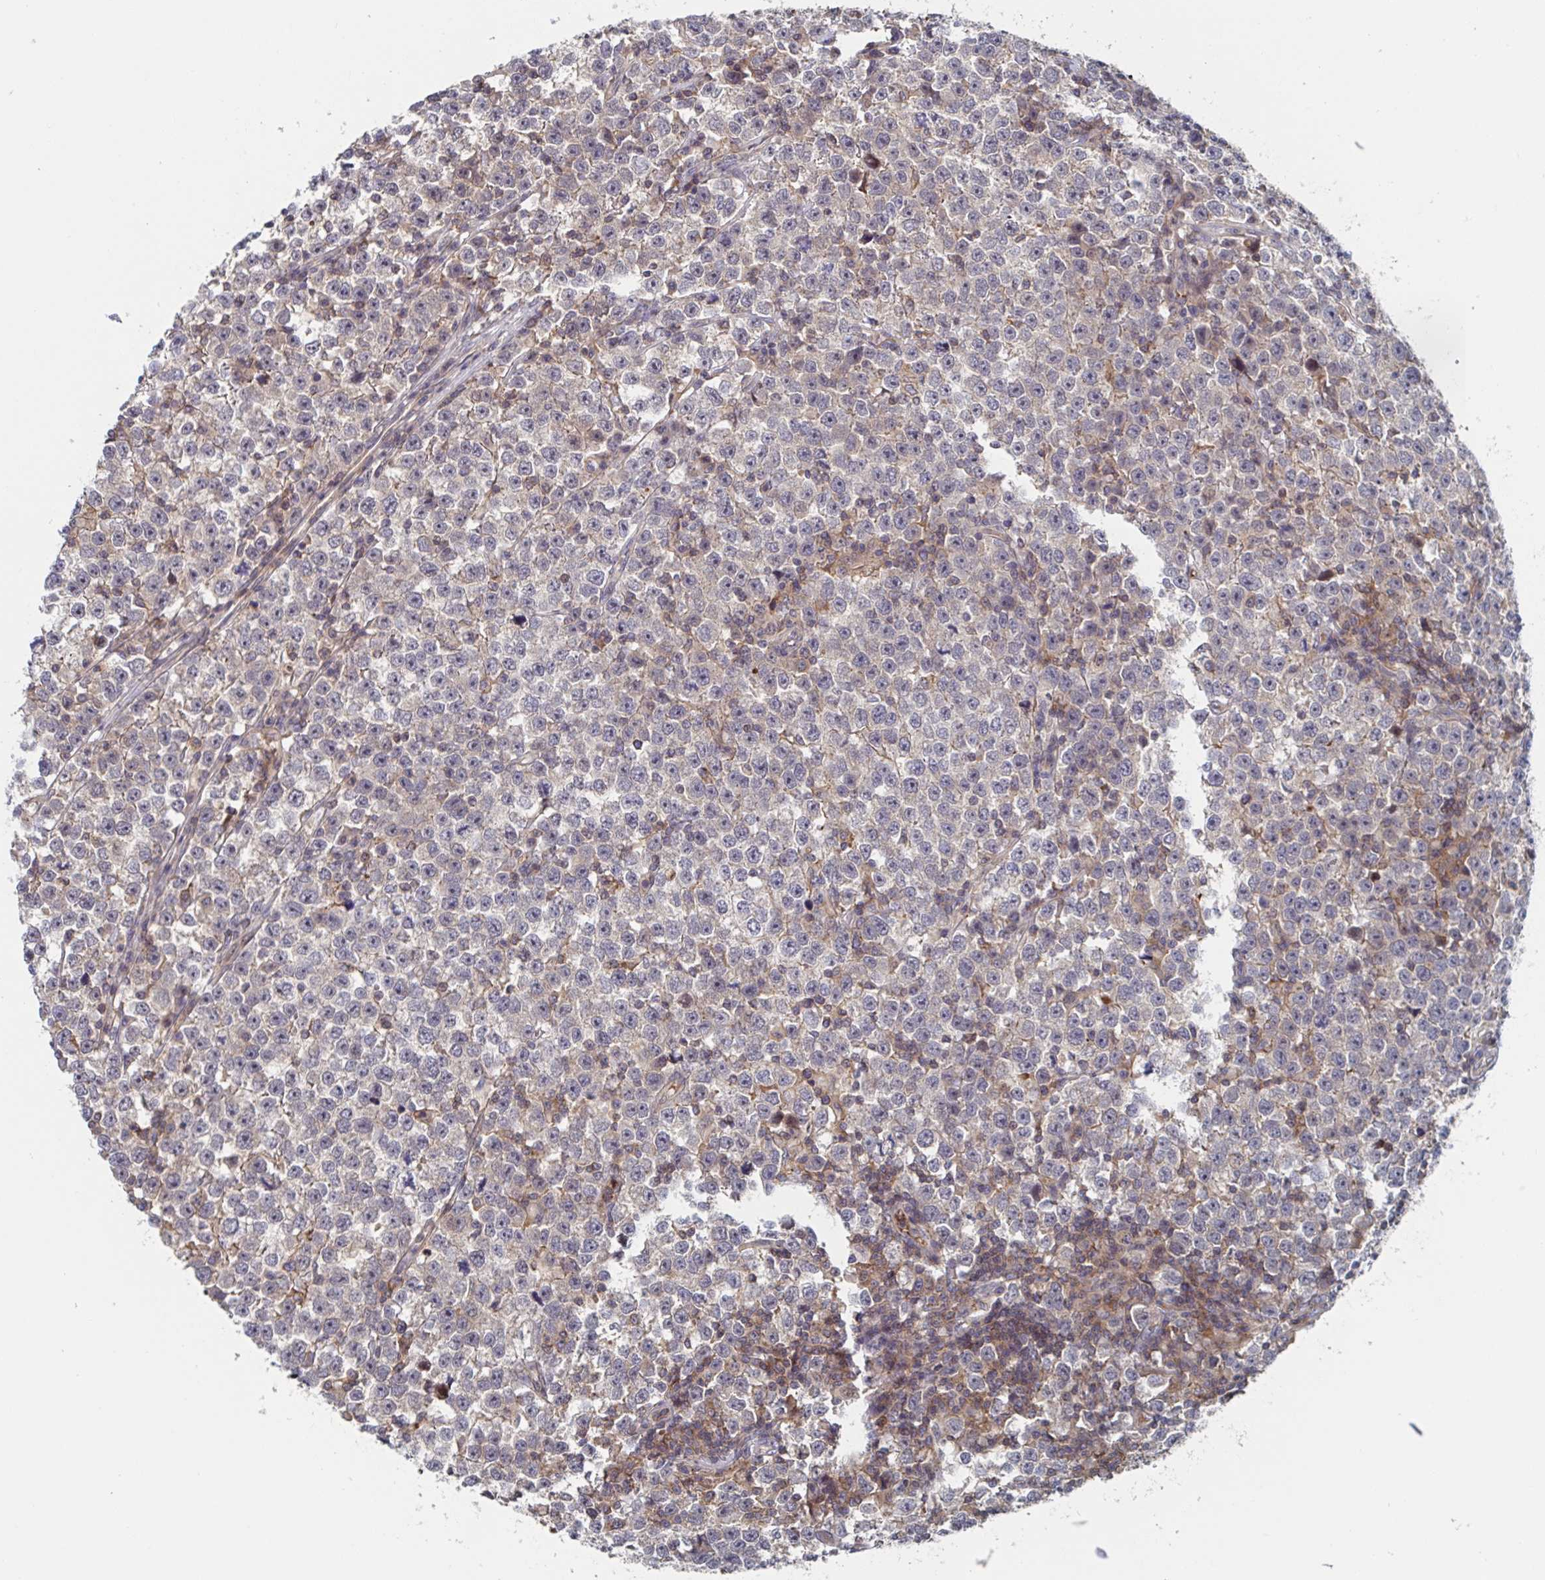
{"staining": {"intensity": "weak", "quantity": "<25%", "location": "cytoplasmic/membranous"}, "tissue": "testis cancer", "cell_type": "Tumor cells", "image_type": "cancer", "snomed": [{"axis": "morphology", "description": "Seminoma, NOS"}, {"axis": "topography", "description": "Testis"}], "caption": "Immunohistochemical staining of human testis cancer (seminoma) displays no significant positivity in tumor cells. (DAB immunohistochemistry (IHC) visualized using brightfield microscopy, high magnification).", "gene": "DHRS12", "patient": {"sex": "male", "age": 43}}